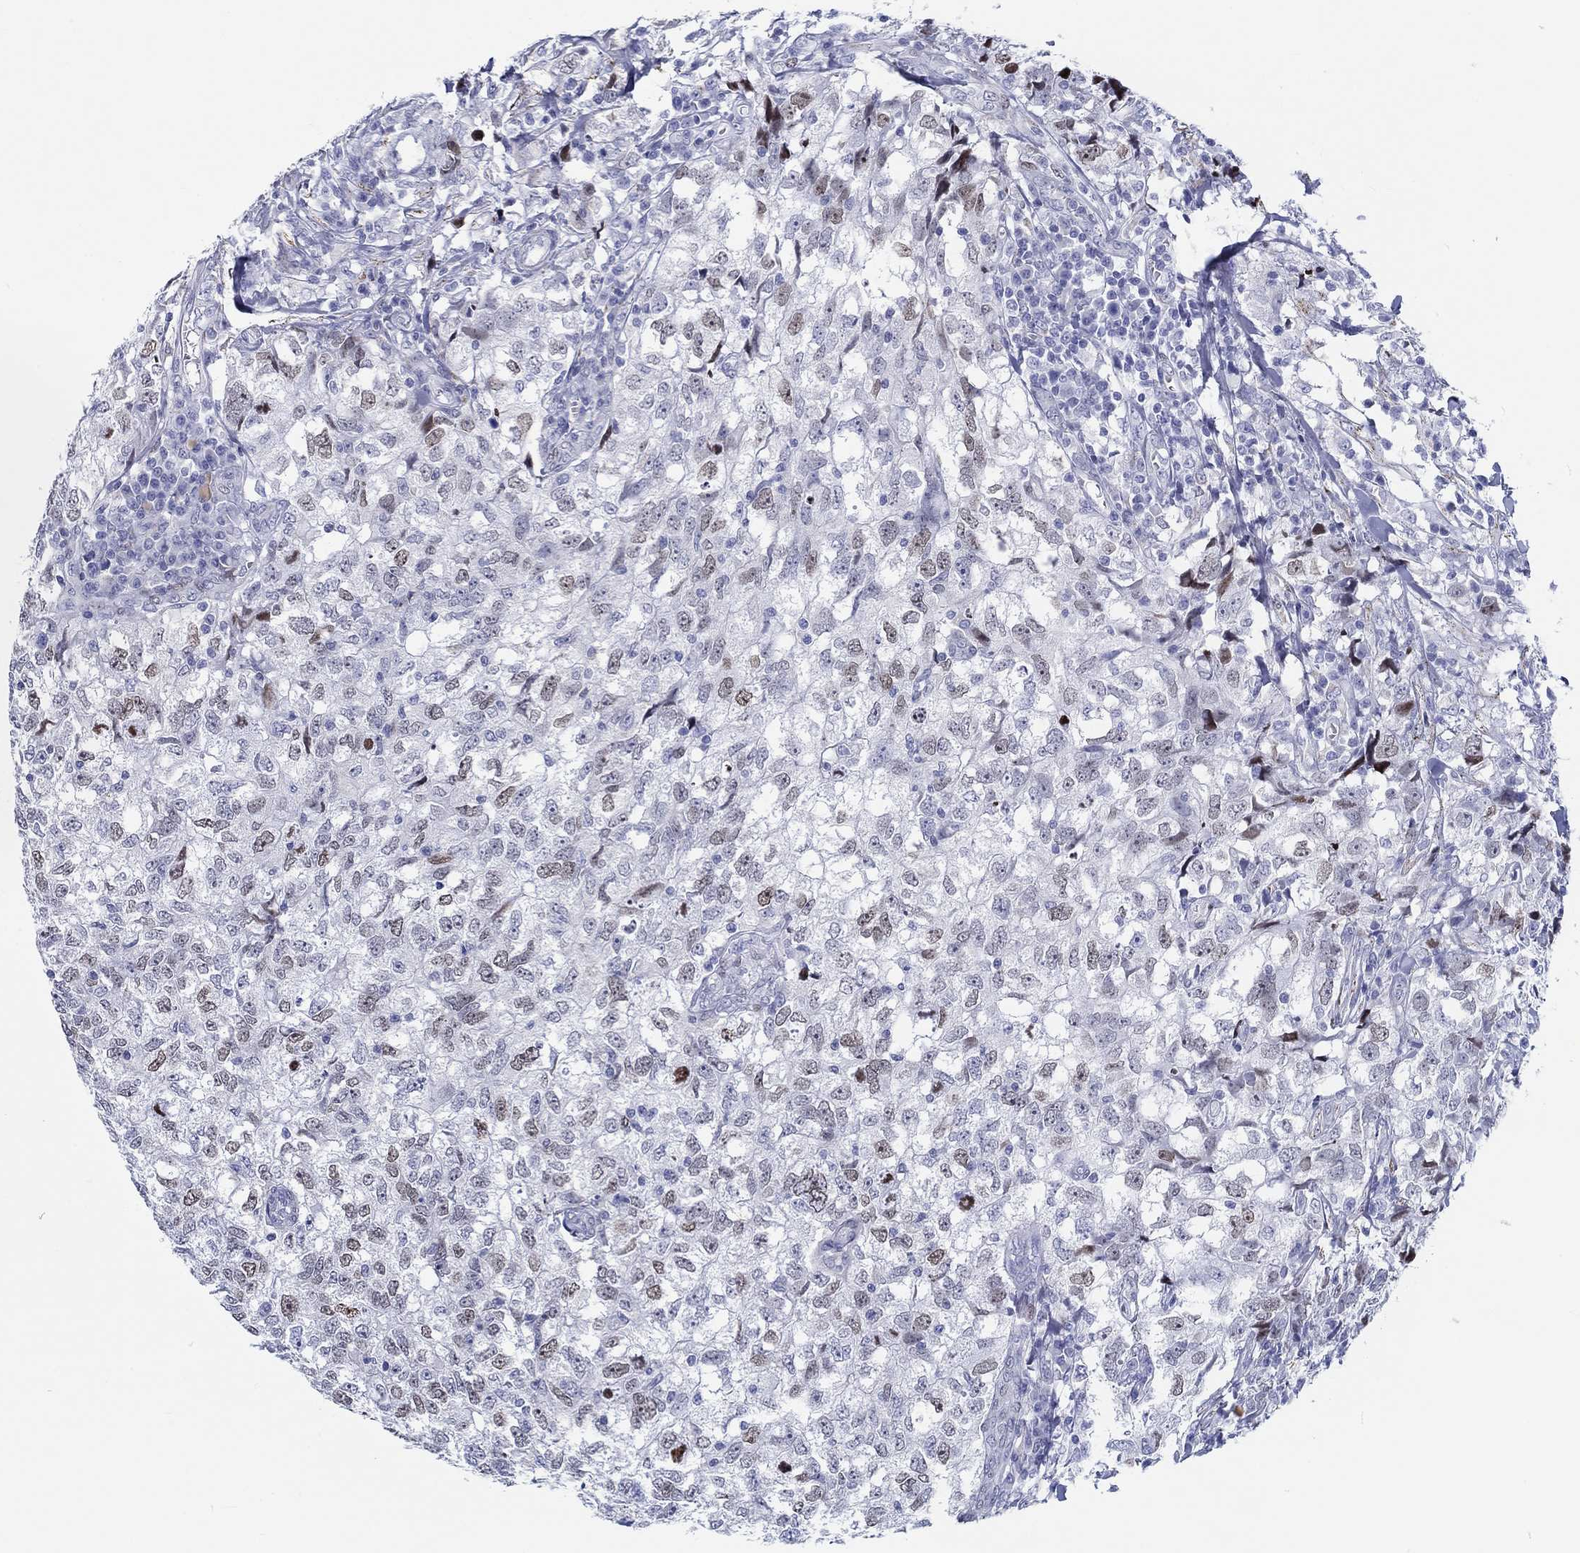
{"staining": {"intensity": "weak", "quantity": "25%-75%", "location": "nuclear"}, "tissue": "breast cancer", "cell_type": "Tumor cells", "image_type": "cancer", "snomed": [{"axis": "morphology", "description": "Duct carcinoma"}, {"axis": "topography", "description": "Breast"}], "caption": "The image demonstrates staining of breast invasive ductal carcinoma, revealing weak nuclear protein expression (brown color) within tumor cells.", "gene": "H1-1", "patient": {"sex": "female", "age": 30}}